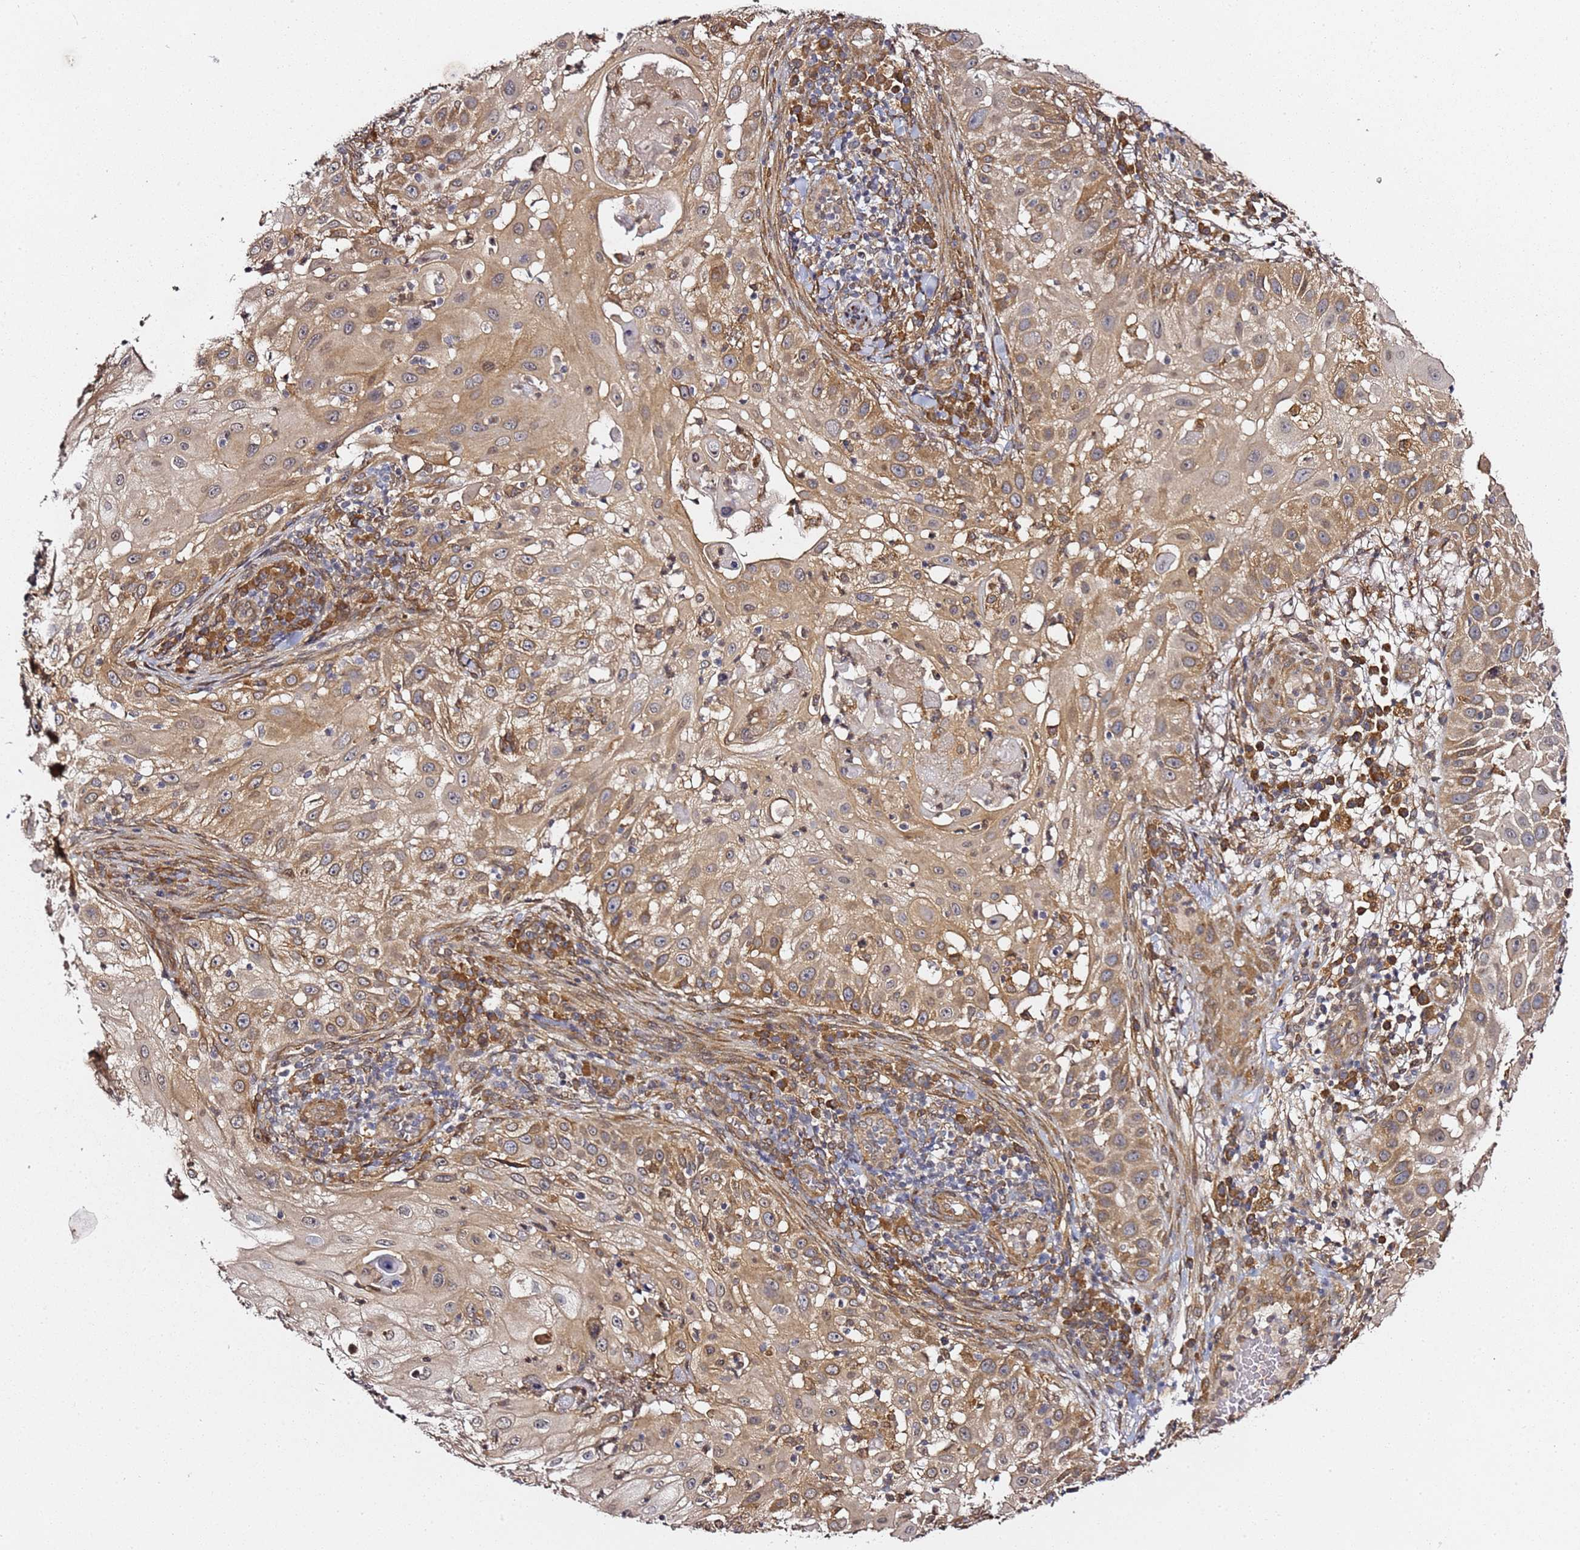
{"staining": {"intensity": "moderate", "quantity": ">75%", "location": "cytoplasmic/membranous"}, "tissue": "skin cancer", "cell_type": "Tumor cells", "image_type": "cancer", "snomed": [{"axis": "morphology", "description": "Squamous cell carcinoma, NOS"}, {"axis": "topography", "description": "Skin"}], "caption": "Moderate cytoplasmic/membranous expression is identified in approximately >75% of tumor cells in skin cancer (squamous cell carcinoma). The staining was performed using DAB to visualize the protein expression in brown, while the nuclei were stained in blue with hematoxylin (Magnification: 20x).", "gene": "PRKAB2", "patient": {"sex": "female", "age": 44}}